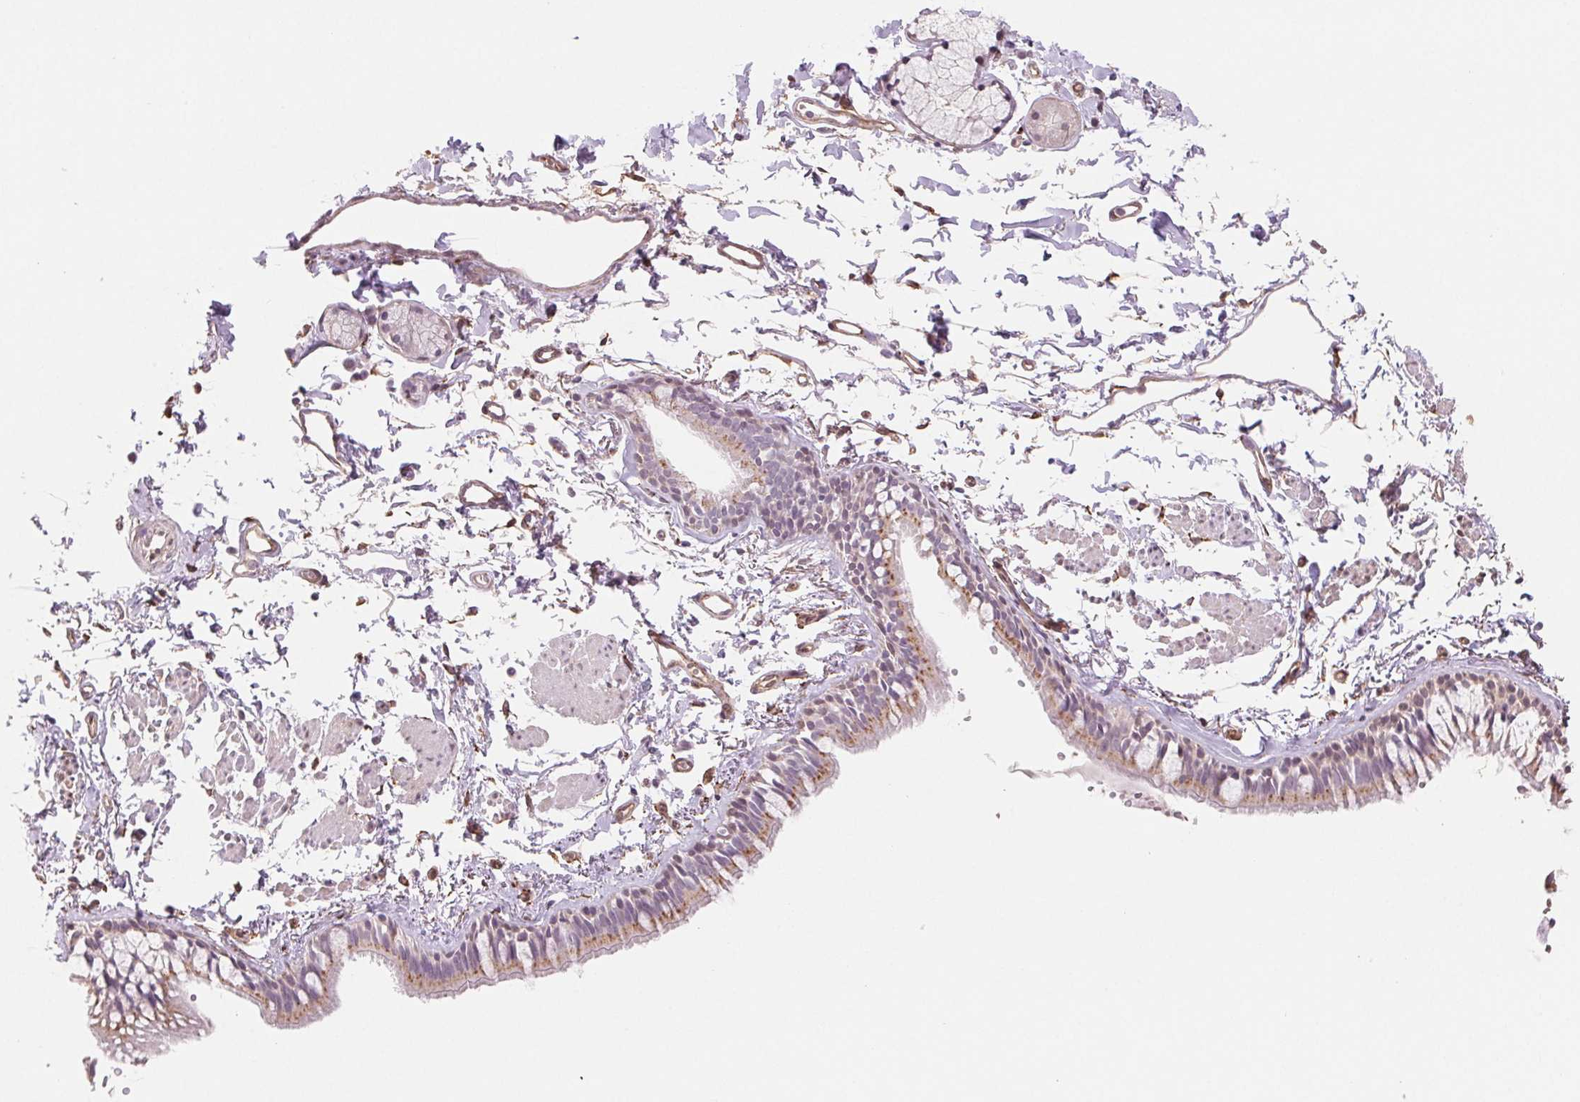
{"staining": {"intensity": "moderate", "quantity": "25%-75%", "location": "cytoplasmic/membranous"}, "tissue": "bronchus", "cell_type": "Respiratory epithelial cells", "image_type": "normal", "snomed": [{"axis": "morphology", "description": "Normal tissue, NOS"}, {"axis": "topography", "description": "Bronchus"}], "caption": "Immunohistochemistry (IHC) image of unremarkable bronchus stained for a protein (brown), which shows medium levels of moderate cytoplasmic/membranous staining in approximately 25%-75% of respiratory epithelial cells.", "gene": "FKBP10", "patient": {"sex": "female", "age": 59}}